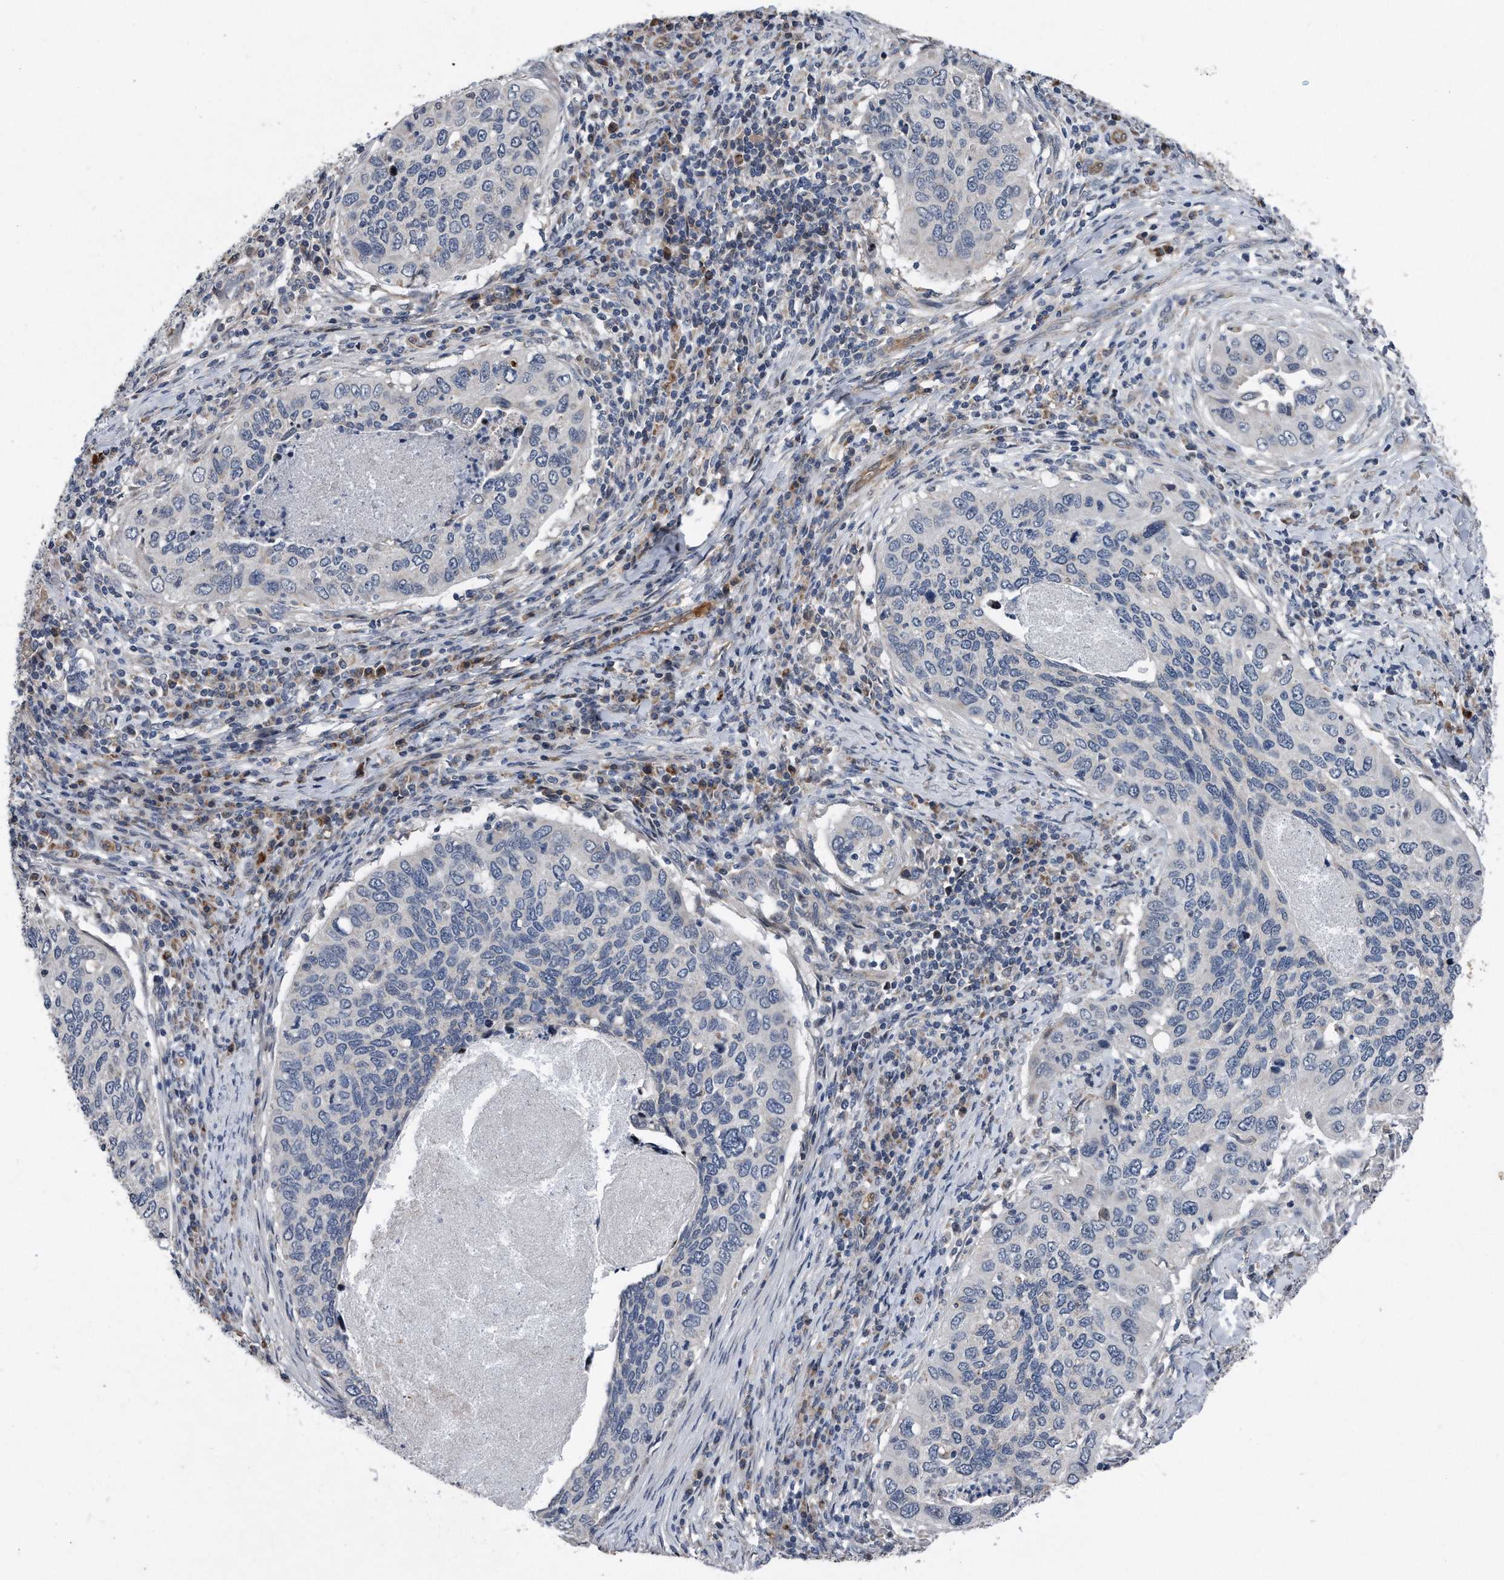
{"staining": {"intensity": "negative", "quantity": "none", "location": "none"}, "tissue": "cervical cancer", "cell_type": "Tumor cells", "image_type": "cancer", "snomed": [{"axis": "morphology", "description": "Squamous cell carcinoma, NOS"}, {"axis": "topography", "description": "Cervix"}], "caption": "Cervical cancer was stained to show a protein in brown. There is no significant expression in tumor cells.", "gene": "DST", "patient": {"sex": "female", "age": 38}}